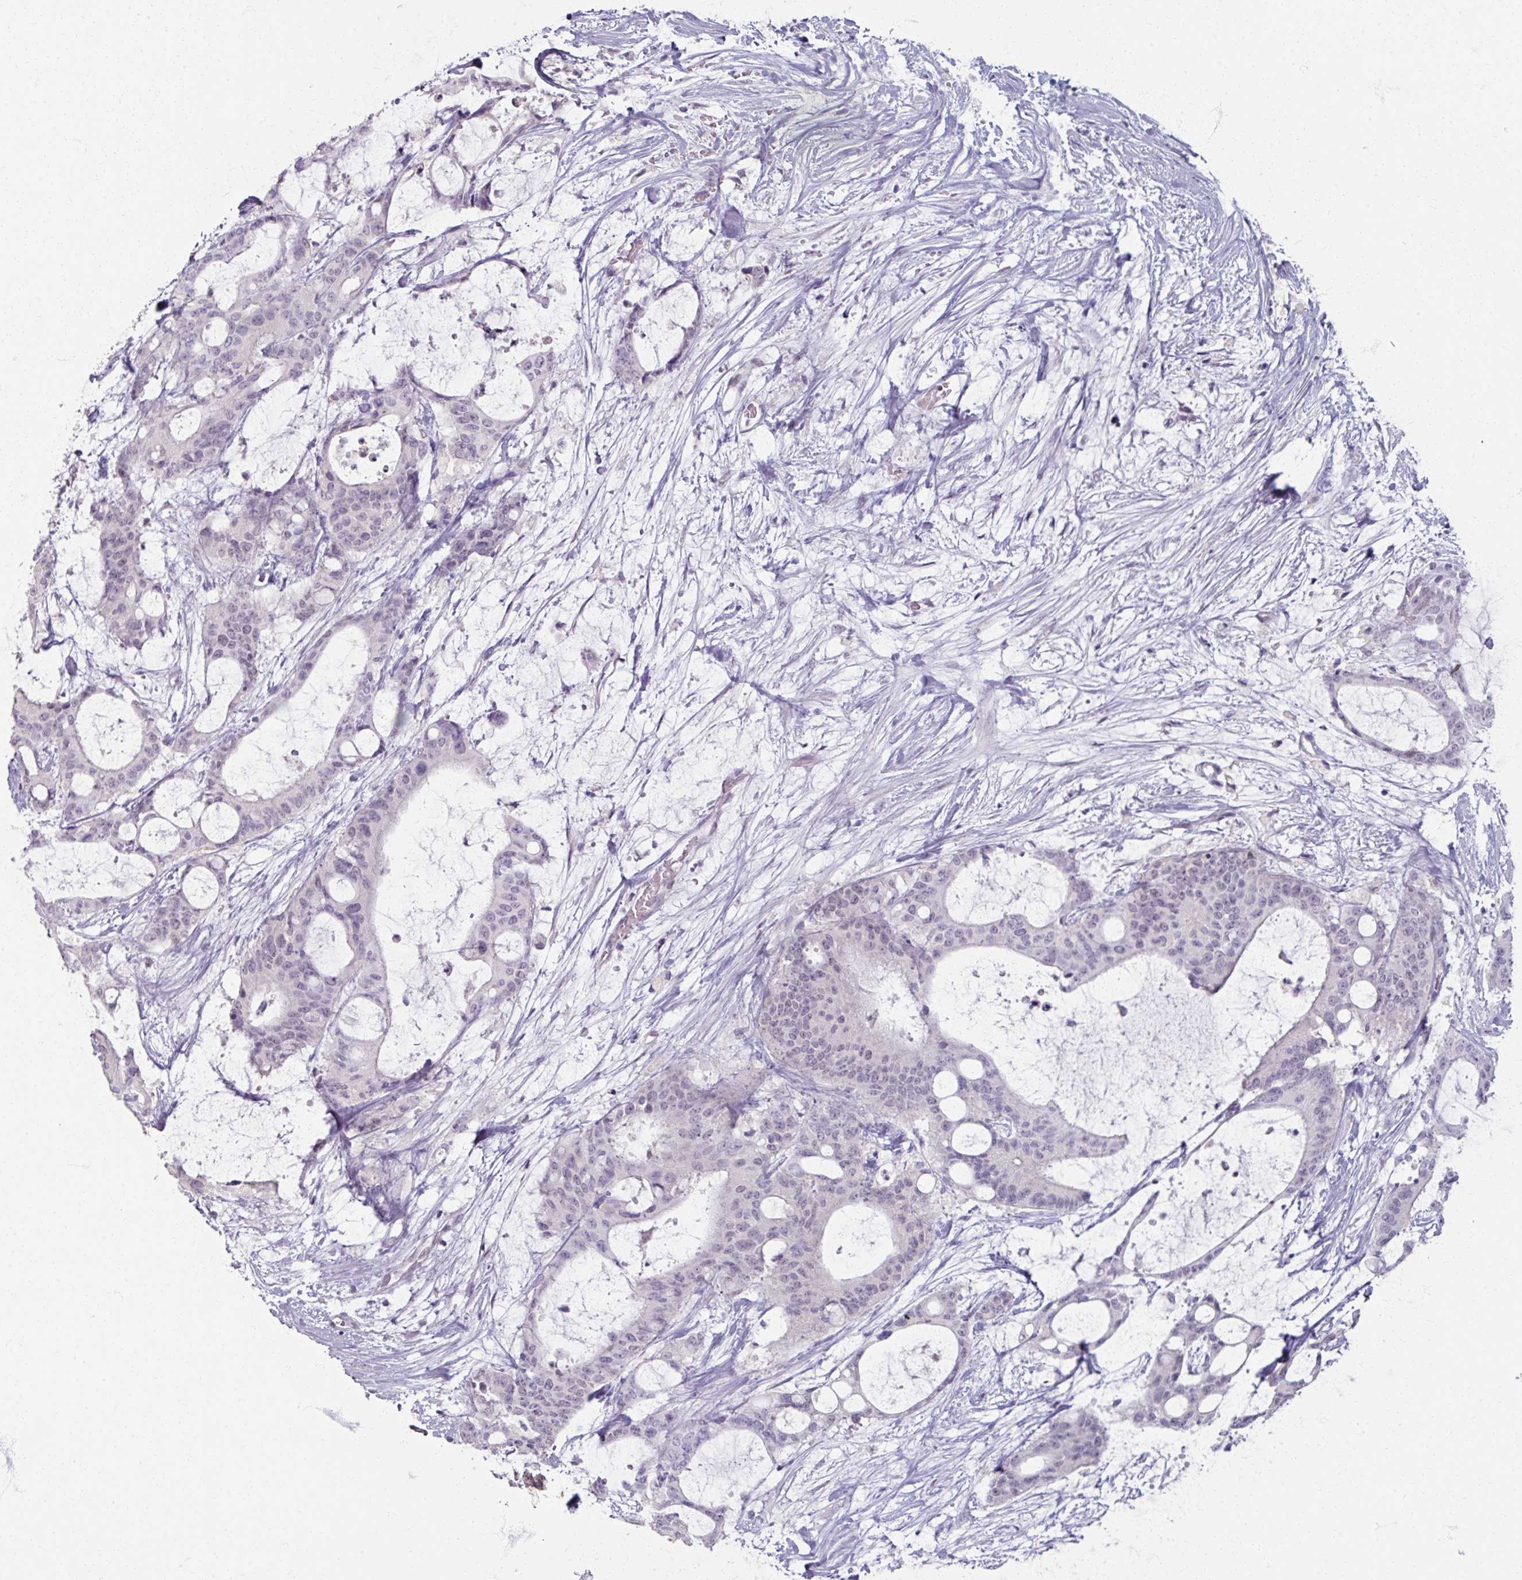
{"staining": {"intensity": "negative", "quantity": "none", "location": "none"}, "tissue": "liver cancer", "cell_type": "Tumor cells", "image_type": "cancer", "snomed": [{"axis": "morphology", "description": "Normal tissue, NOS"}, {"axis": "morphology", "description": "Cholangiocarcinoma"}, {"axis": "topography", "description": "Liver"}, {"axis": "topography", "description": "Peripheral nerve tissue"}], "caption": "This micrograph is of liver cholangiocarcinoma stained with immunohistochemistry (IHC) to label a protein in brown with the nuclei are counter-stained blue. There is no staining in tumor cells.", "gene": "SOX11", "patient": {"sex": "female", "age": 73}}